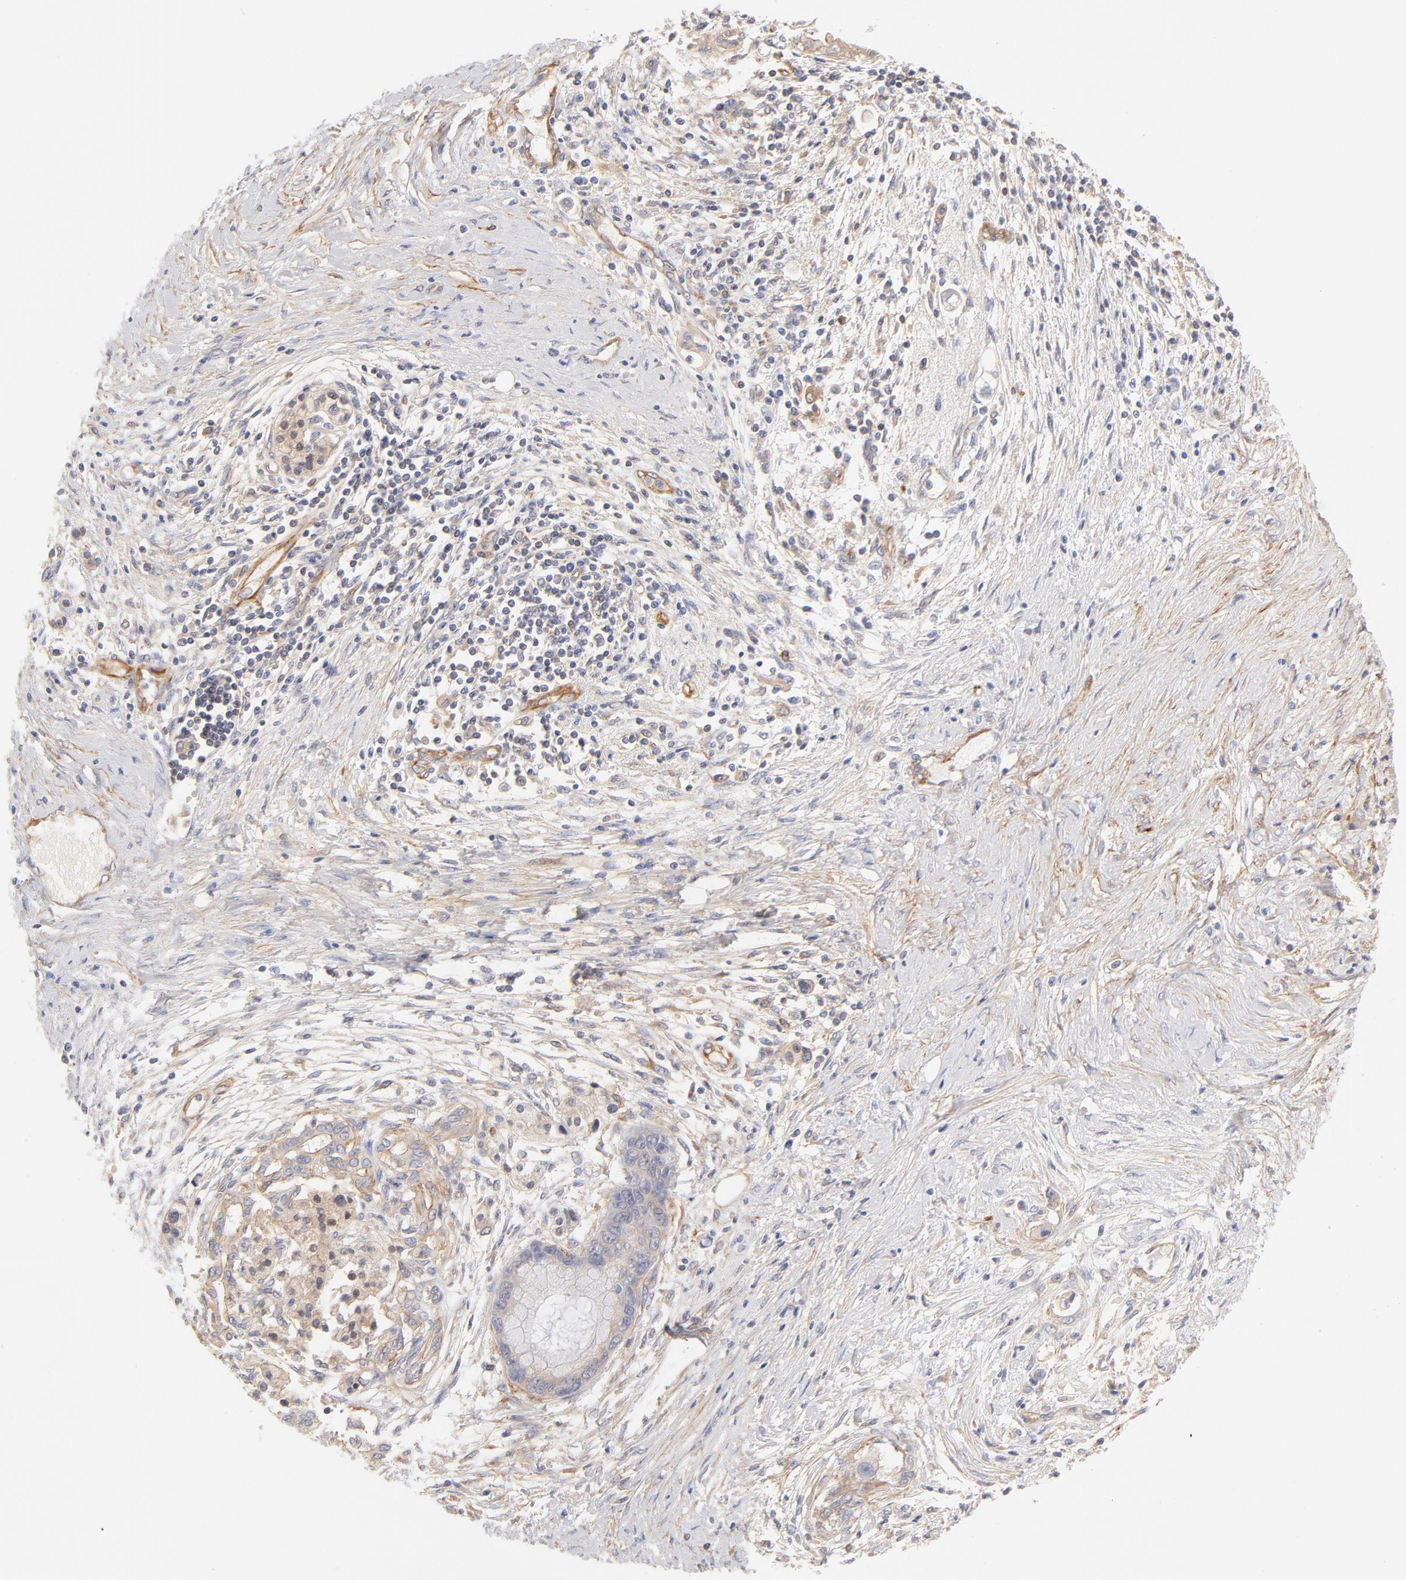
{"staining": {"intensity": "weak", "quantity": ">75%", "location": "cytoplasmic/membranous,nuclear"}, "tissue": "pancreatic cancer", "cell_type": "Tumor cells", "image_type": "cancer", "snomed": [{"axis": "morphology", "description": "Adenocarcinoma, NOS"}, {"axis": "topography", "description": "Pancreas"}], "caption": "The photomicrograph exhibits staining of pancreatic cancer, revealing weak cytoplasmic/membranous and nuclear protein positivity (brown color) within tumor cells.", "gene": "LDLRAP1", "patient": {"sex": "female", "age": 59}}